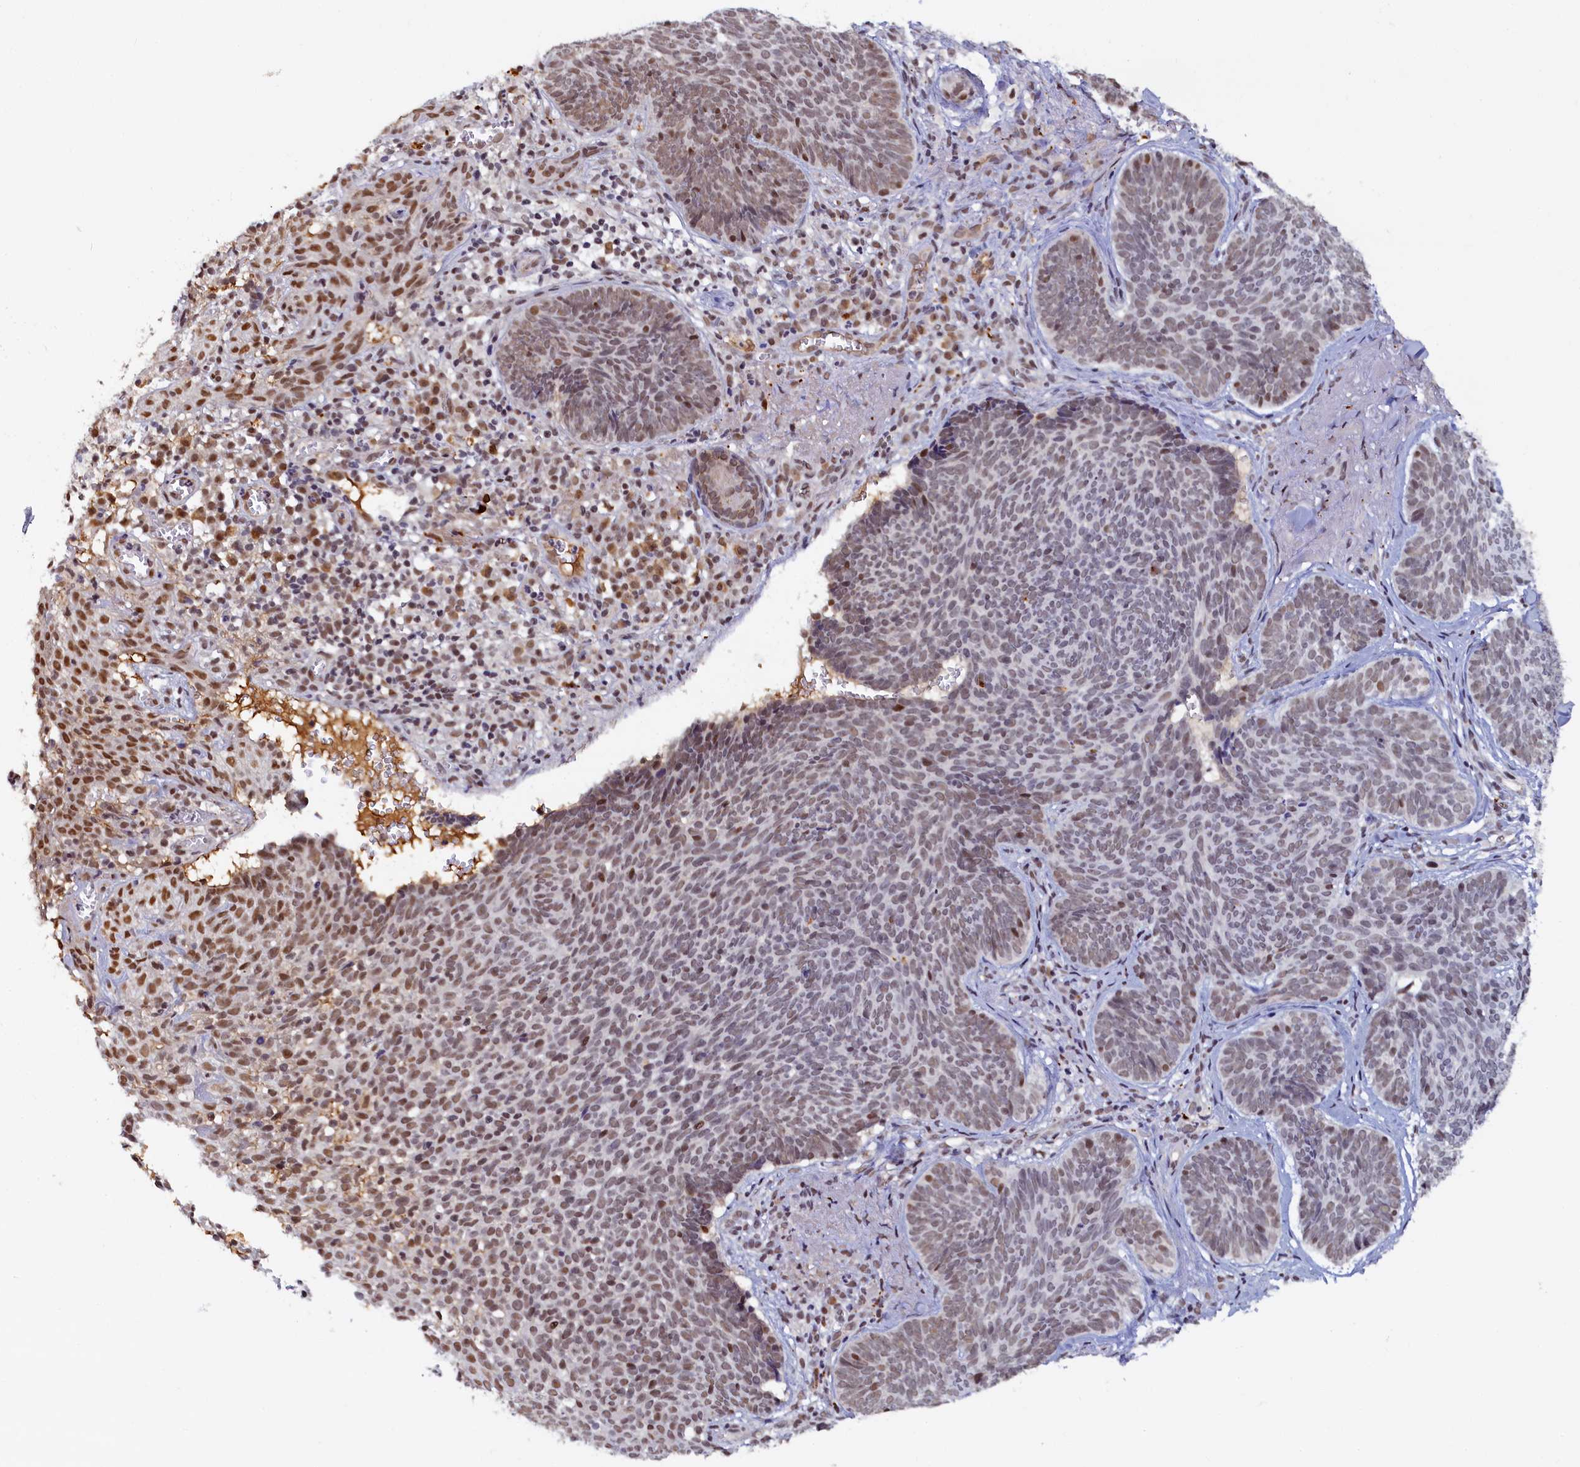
{"staining": {"intensity": "moderate", "quantity": "25%-75%", "location": "nuclear"}, "tissue": "skin cancer", "cell_type": "Tumor cells", "image_type": "cancer", "snomed": [{"axis": "morphology", "description": "Basal cell carcinoma"}, {"axis": "topography", "description": "Skin"}], "caption": "Skin cancer (basal cell carcinoma) stained with a brown dye shows moderate nuclear positive positivity in about 25%-75% of tumor cells.", "gene": "INTS14", "patient": {"sex": "female", "age": 74}}